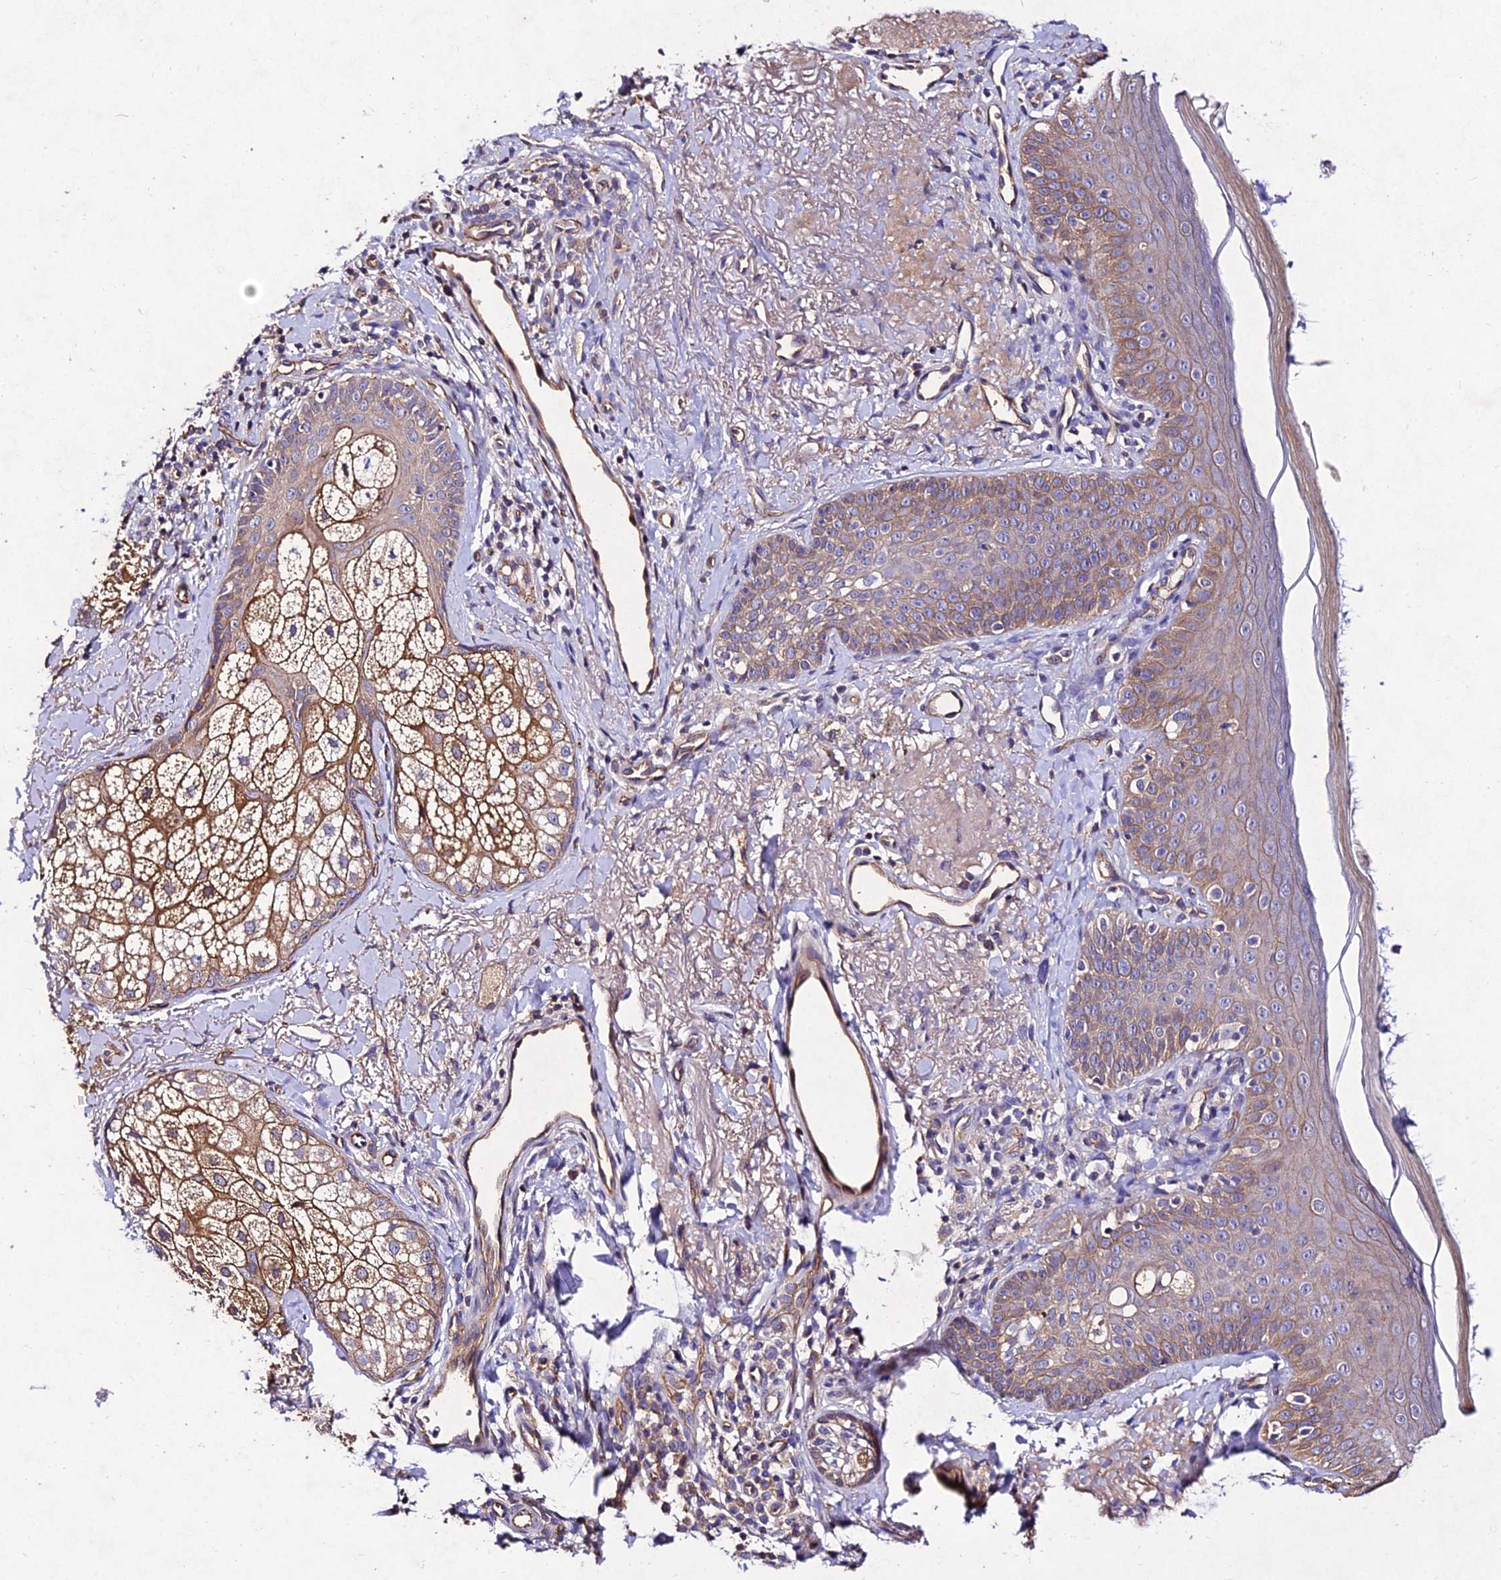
{"staining": {"intensity": "weak", "quantity": ">75%", "location": "cytoplasmic/membranous"}, "tissue": "skin", "cell_type": "Fibroblasts", "image_type": "normal", "snomed": [{"axis": "morphology", "description": "Normal tissue, NOS"}, {"axis": "topography", "description": "Skin"}], "caption": "Protein expression analysis of normal skin shows weak cytoplasmic/membranous positivity in approximately >75% of fibroblasts. The staining is performed using DAB brown chromogen to label protein expression. The nuclei are counter-stained blue using hematoxylin.", "gene": "AP3M1", "patient": {"sex": "male", "age": 57}}